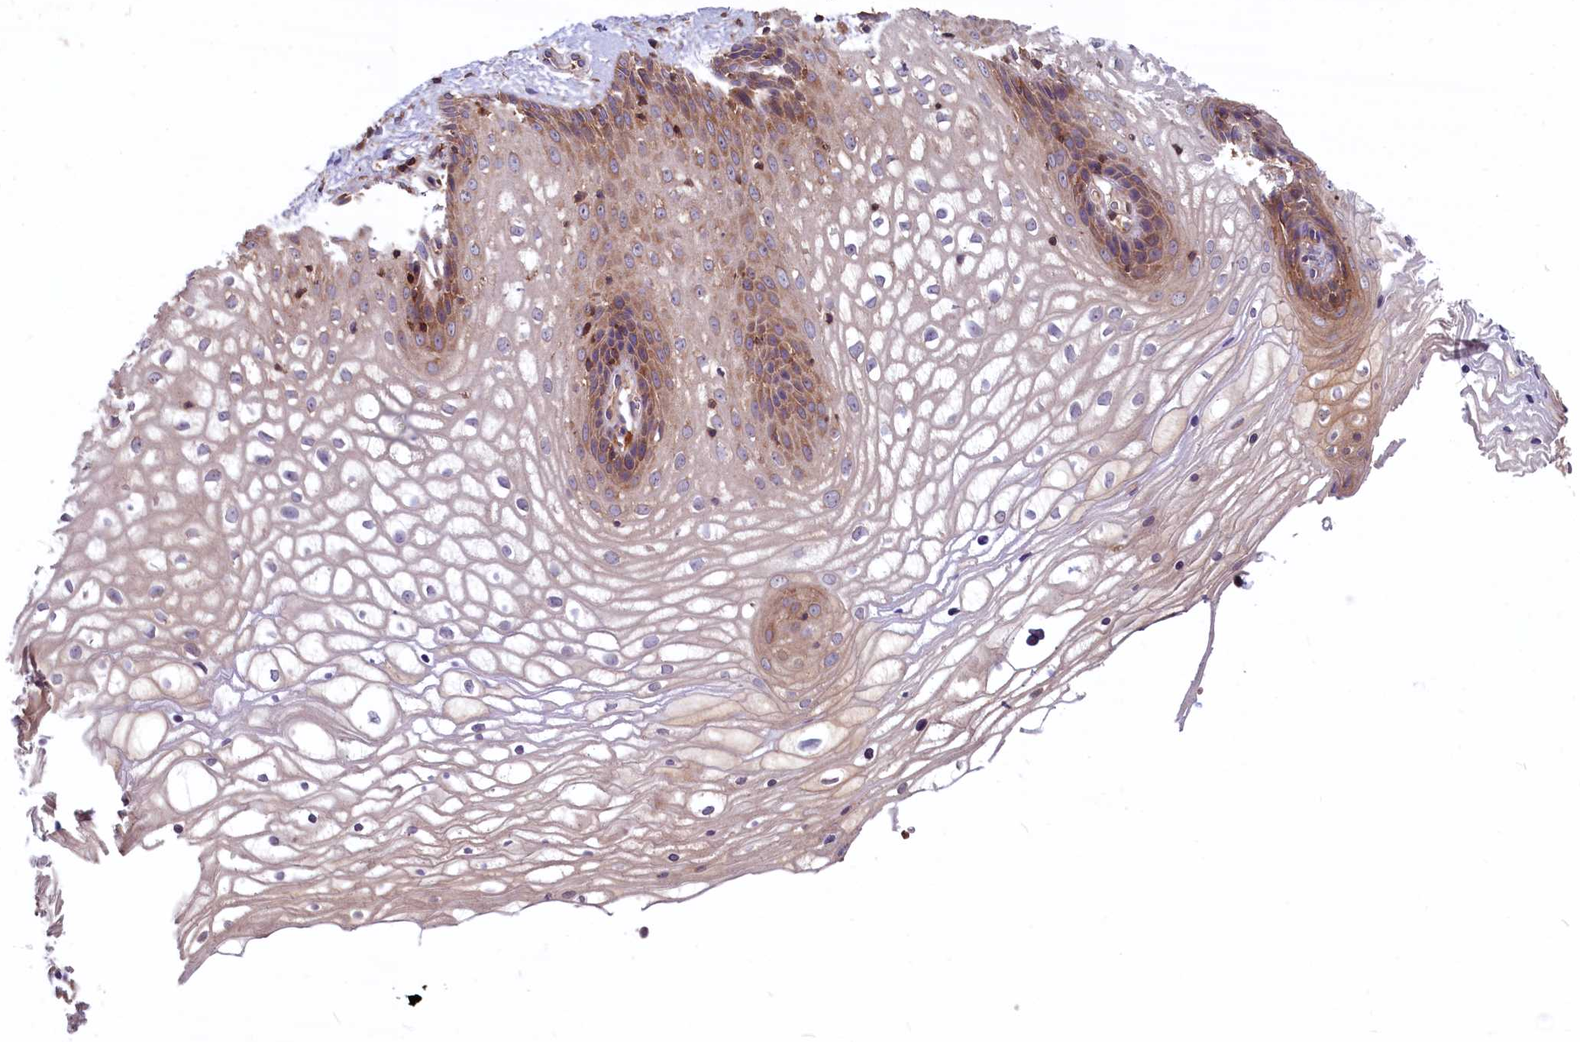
{"staining": {"intensity": "moderate", "quantity": ">75%", "location": "cytoplasmic/membranous"}, "tissue": "vagina", "cell_type": "Squamous epithelial cells", "image_type": "normal", "snomed": [{"axis": "morphology", "description": "Normal tissue, NOS"}, {"axis": "topography", "description": "Vagina"}], "caption": "The micrograph displays immunohistochemical staining of normal vagina. There is moderate cytoplasmic/membranous positivity is present in approximately >75% of squamous epithelial cells.", "gene": "MYO9B", "patient": {"sex": "female", "age": 34}}